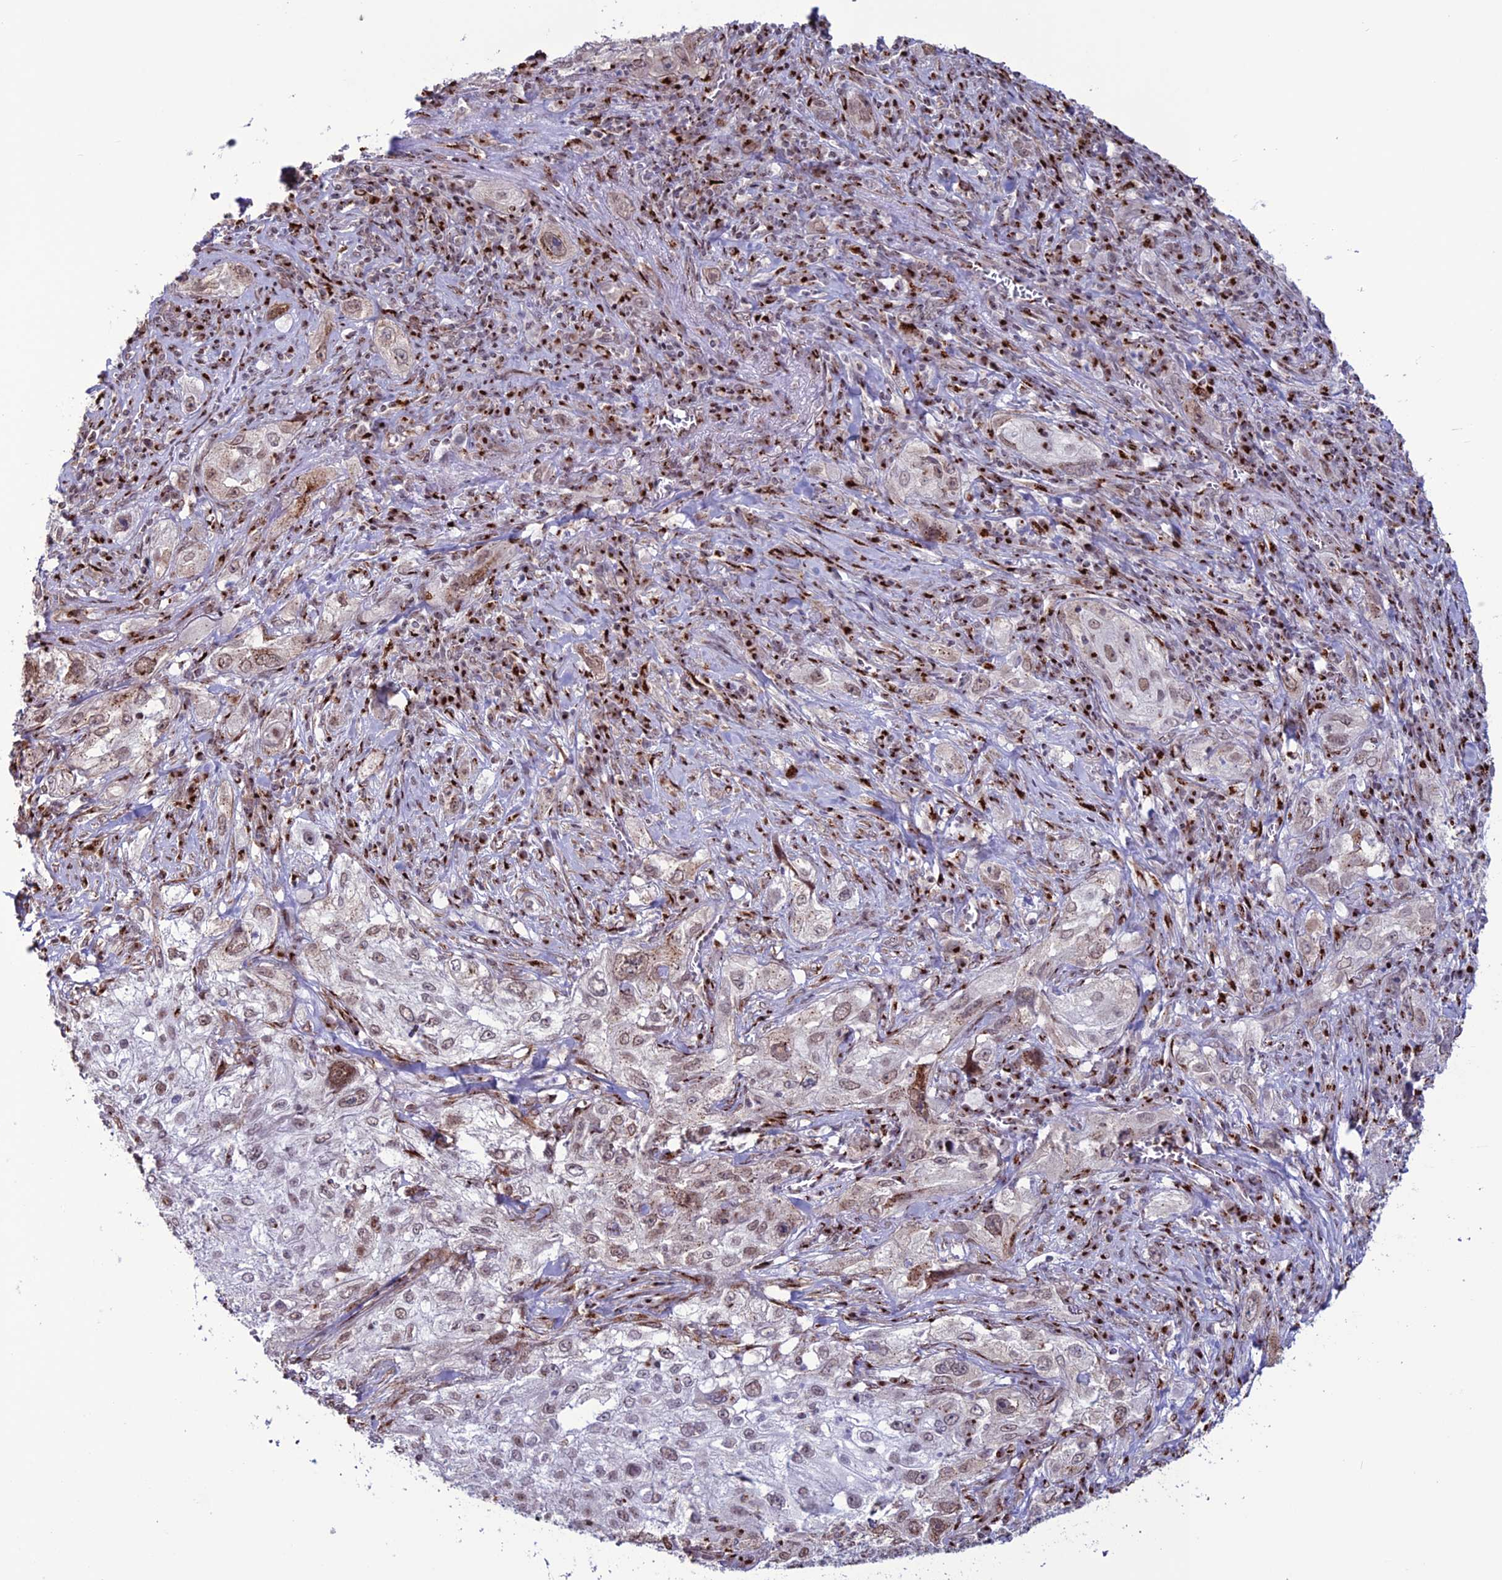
{"staining": {"intensity": "moderate", "quantity": "25%-75%", "location": "nuclear"}, "tissue": "lung cancer", "cell_type": "Tumor cells", "image_type": "cancer", "snomed": [{"axis": "morphology", "description": "Squamous cell carcinoma, NOS"}, {"axis": "topography", "description": "Lung"}], "caption": "Immunohistochemical staining of human squamous cell carcinoma (lung) exhibits medium levels of moderate nuclear positivity in approximately 25%-75% of tumor cells.", "gene": "PLEKHA4", "patient": {"sex": "female", "age": 69}}